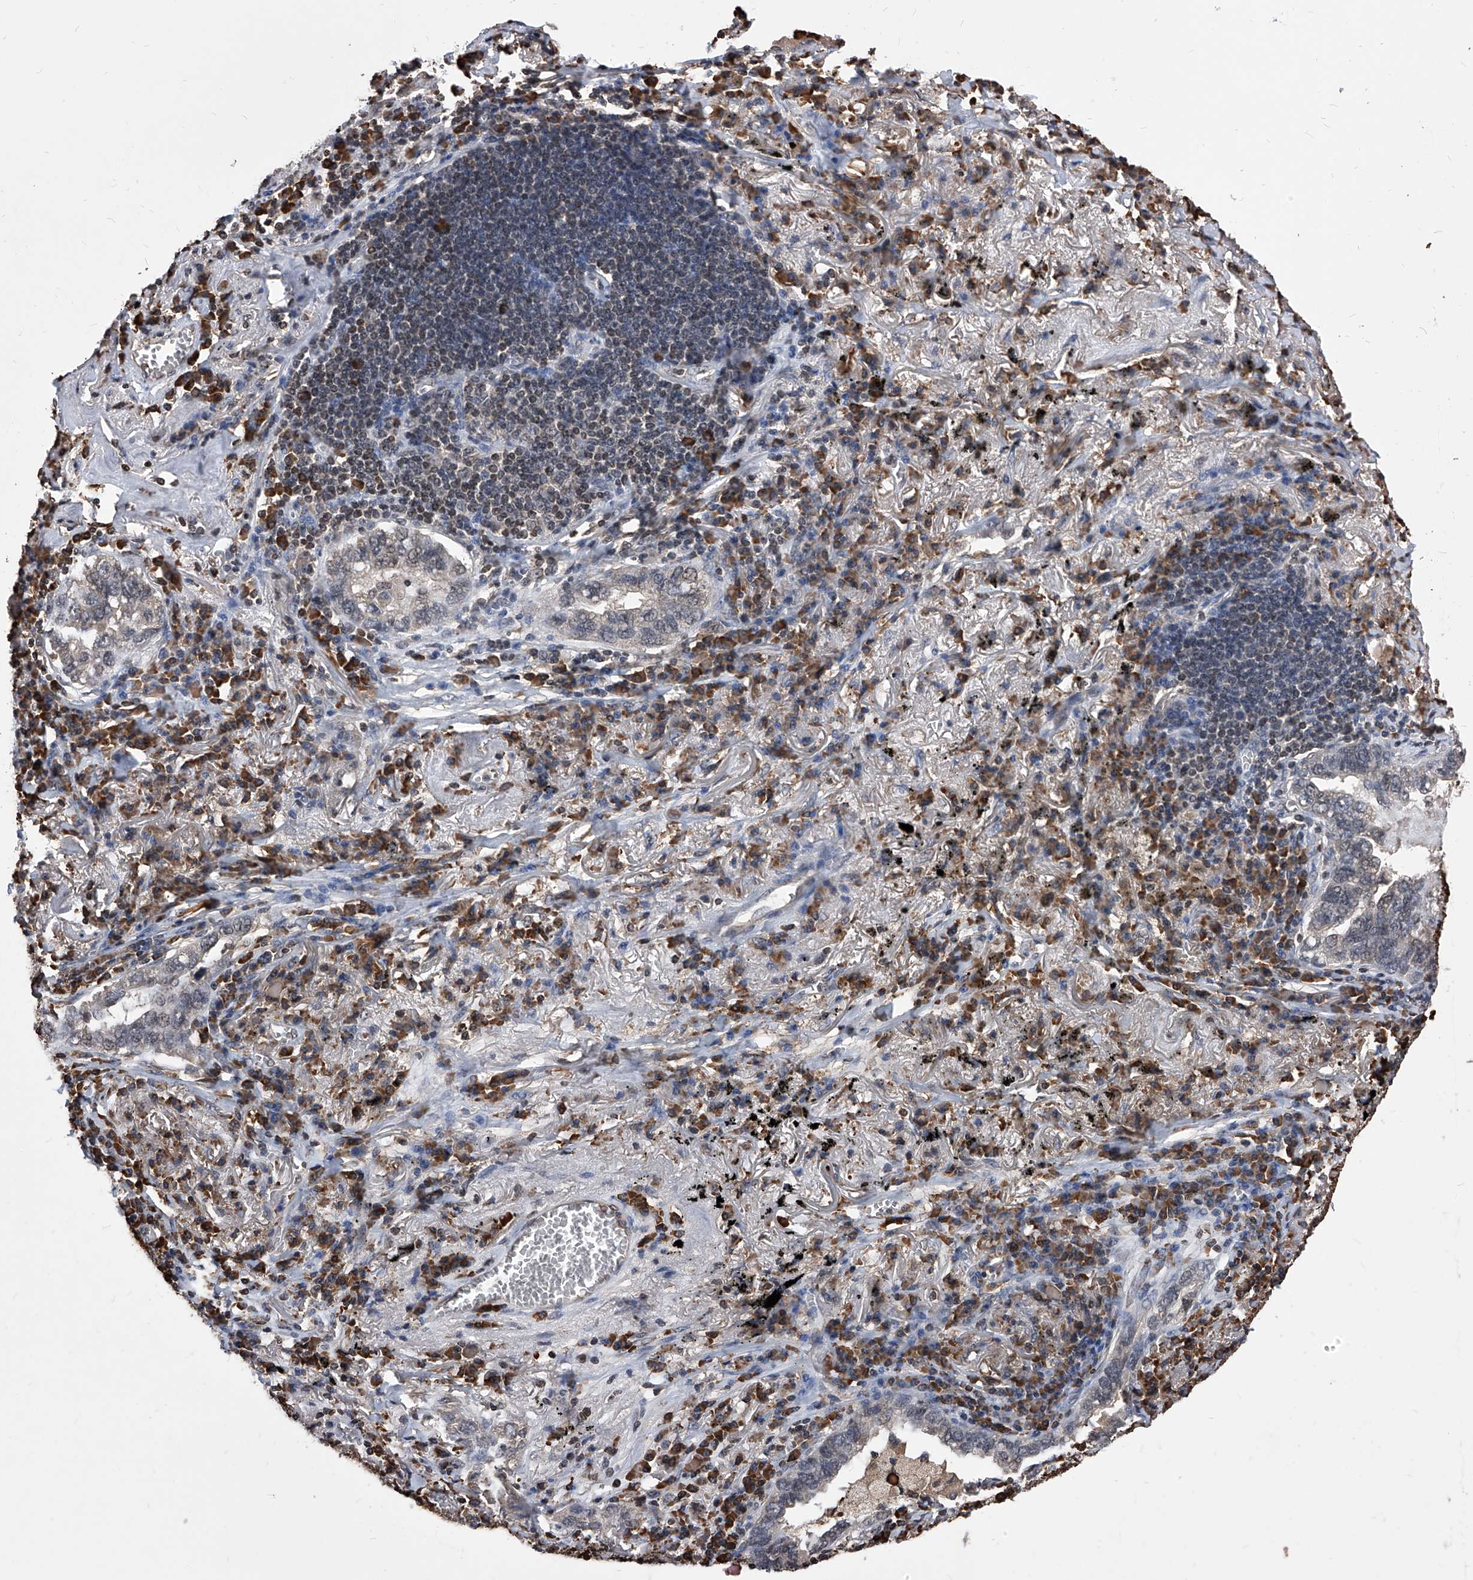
{"staining": {"intensity": "negative", "quantity": "none", "location": "none"}, "tissue": "lung cancer", "cell_type": "Tumor cells", "image_type": "cancer", "snomed": [{"axis": "morphology", "description": "Adenocarcinoma, NOS"}, {"axis": "topography", "description": "Lung"}], "caption": "An immunohistochemistry (IHC) image of lung adenocarcinoma is shown. There is no staining in tumor cells of lung adenocarcinoma. (DAB IHC, high magnification).", "gene": "ID1", "patient": {"sex": "male", "age": 65}}